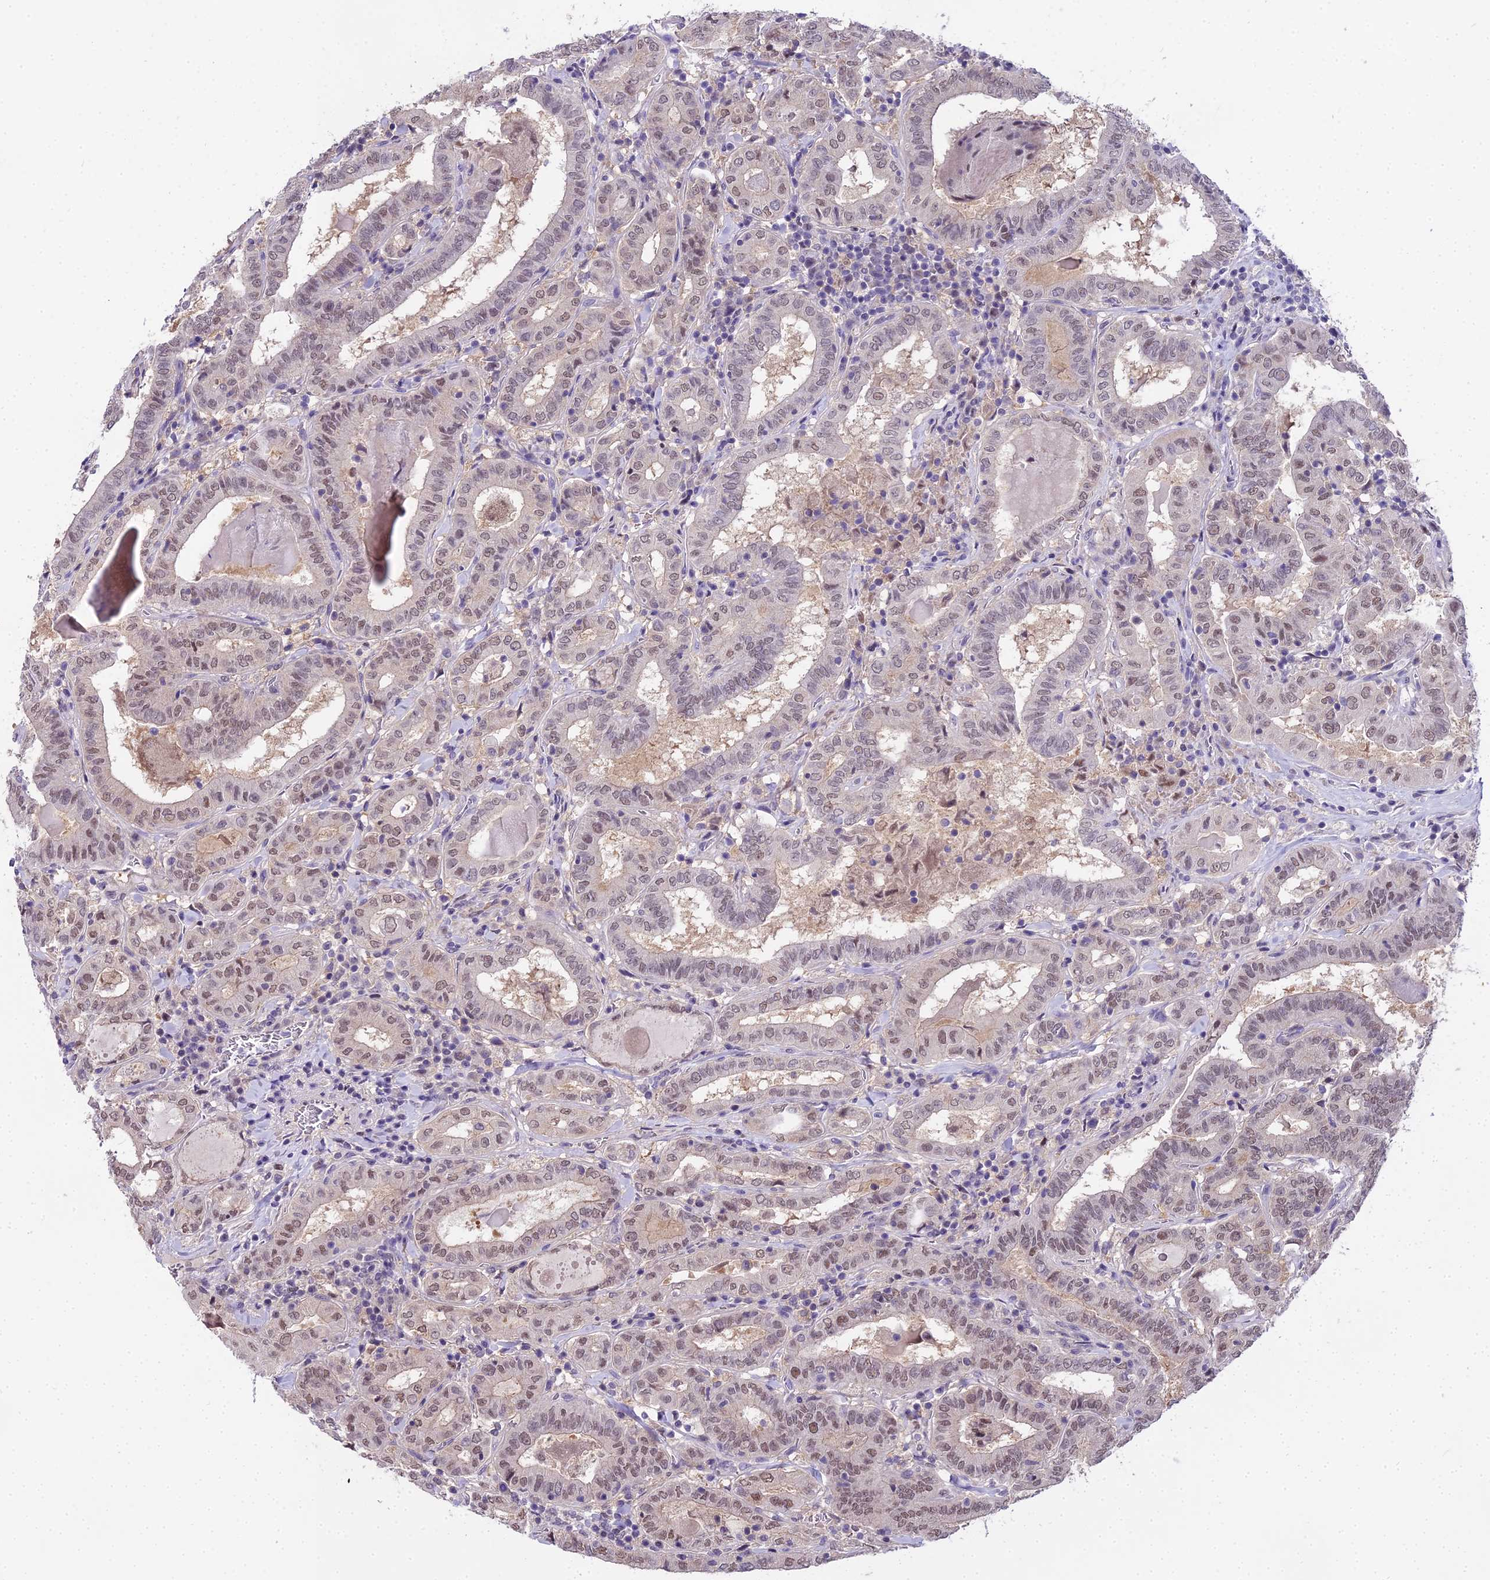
{"staining": {"intensity": "moderate", "quantity": ">75%", "location": "nuclear"}, "tissue": "thyroid cancer", "cell_type": "Tumor cells", "image_type": "cancer", "snomed": [{"axis": "morphology", "description": "Papillary adenocarcinoma, NOS"}, {"axis": "topography", "description": "Thyroid gland"}], "caption": "There is medium levels of moderate nuclear expression in tumor cells of thyroid papillary adenocarcinoma, as demonstrated by immunohistochemical staining (brown color).", "gene": "MAT2A", "patient": {"sex": "female", "age": 72}}